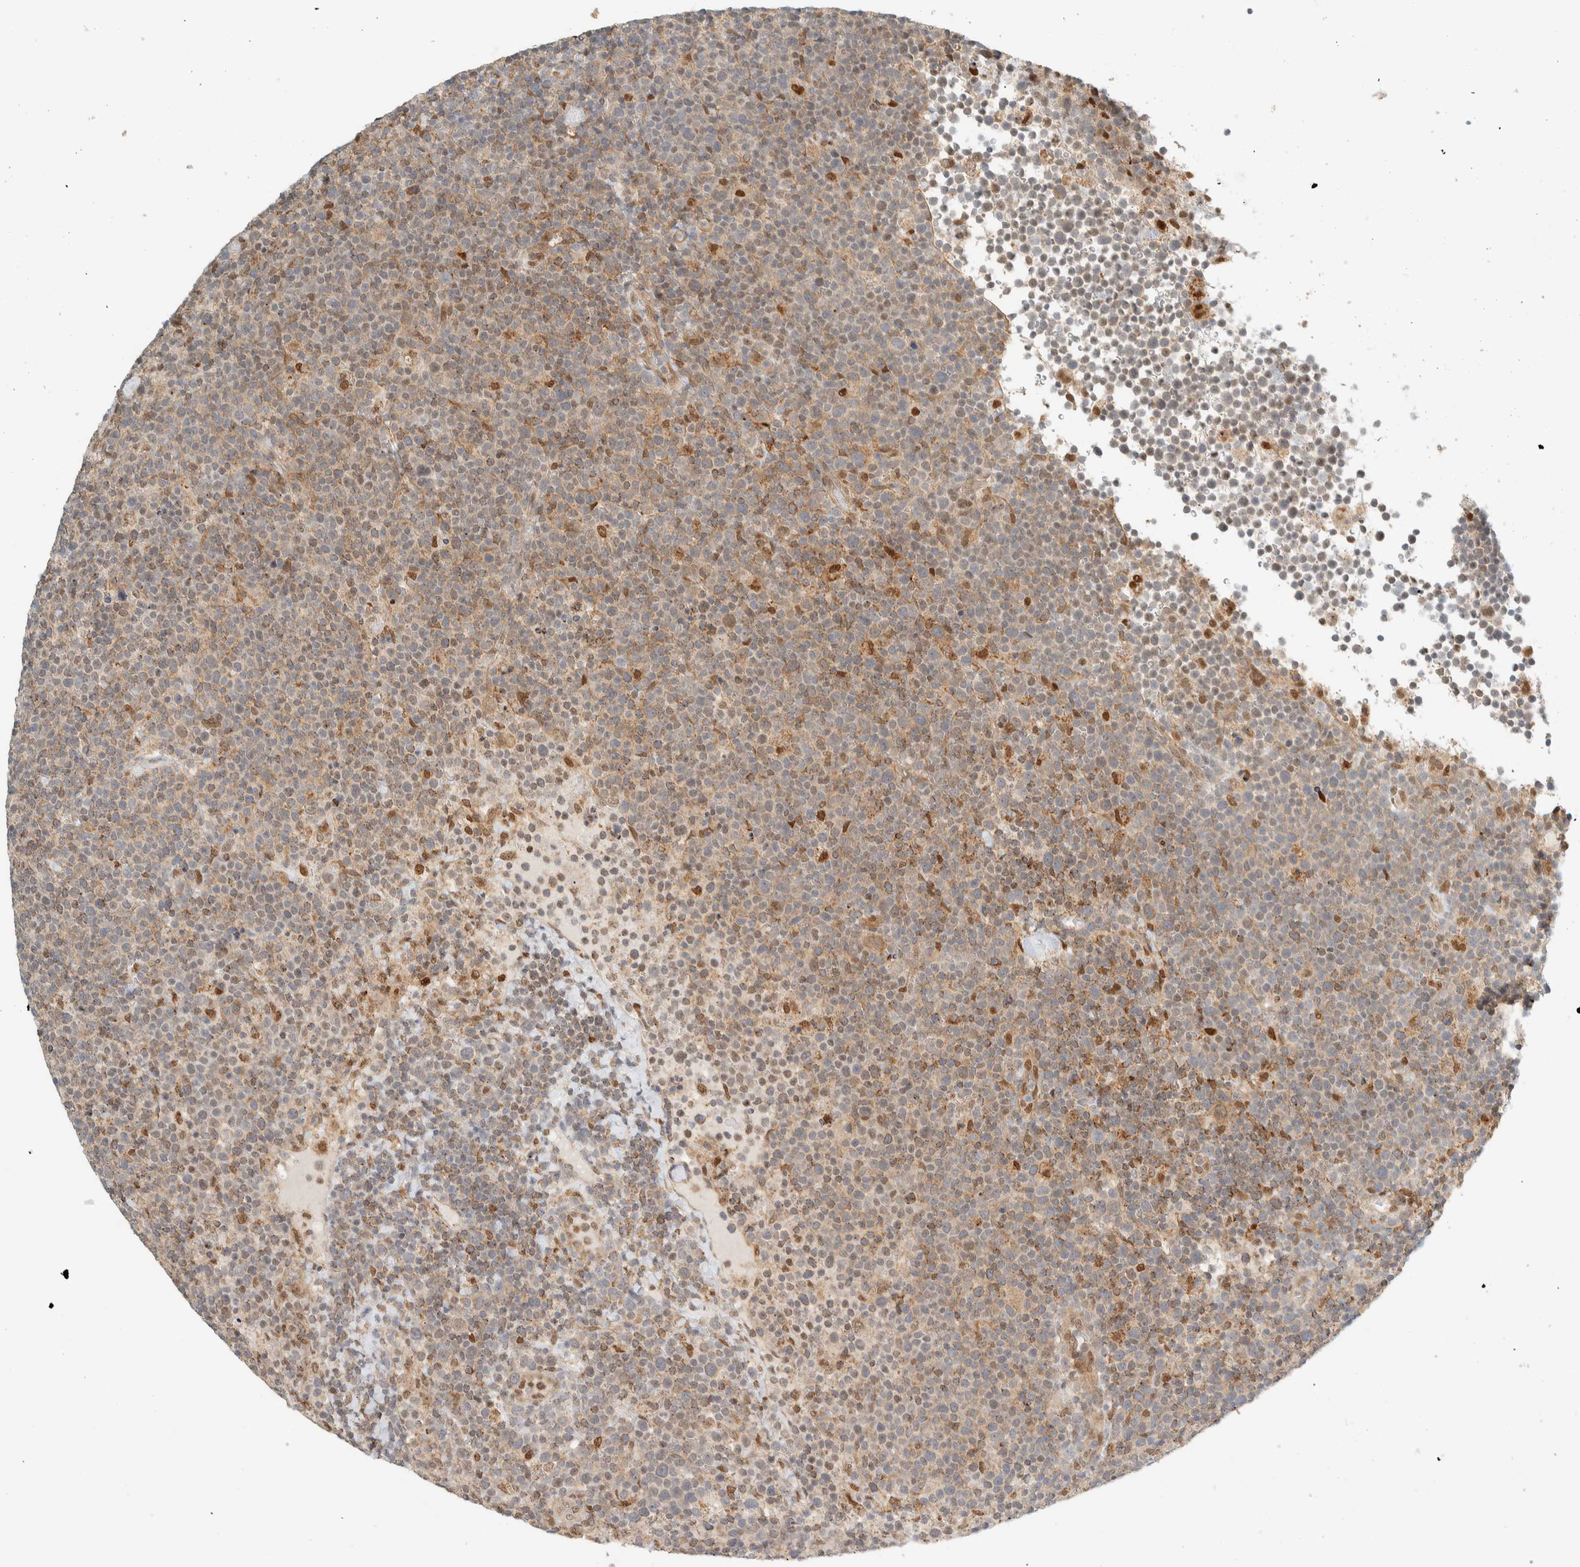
{"staining": {"intensity": "weak", "quantity": "25%-75%", "location": "cytoplasmic/membranous"}, "tissue": "lymphoma", "cell_type": "Tumor cells", "image_type": "cancer", "snomed": [{"axis": "morphology", "description": "Malignant lymphoma, non-Hodgkin's type, High grade"}, {"axis": "topography", "description": "Lymph node"}], "caption": "Immunohistochemical staining of human high-grade malignant lymphoma, non-Hodgkin's type exhibits weak cytoplasmic/membranous protein positivity in about 25%-75% of tumor cells.", "gene": "TFE3", "patient": {"sex": "male", "age": 61}}